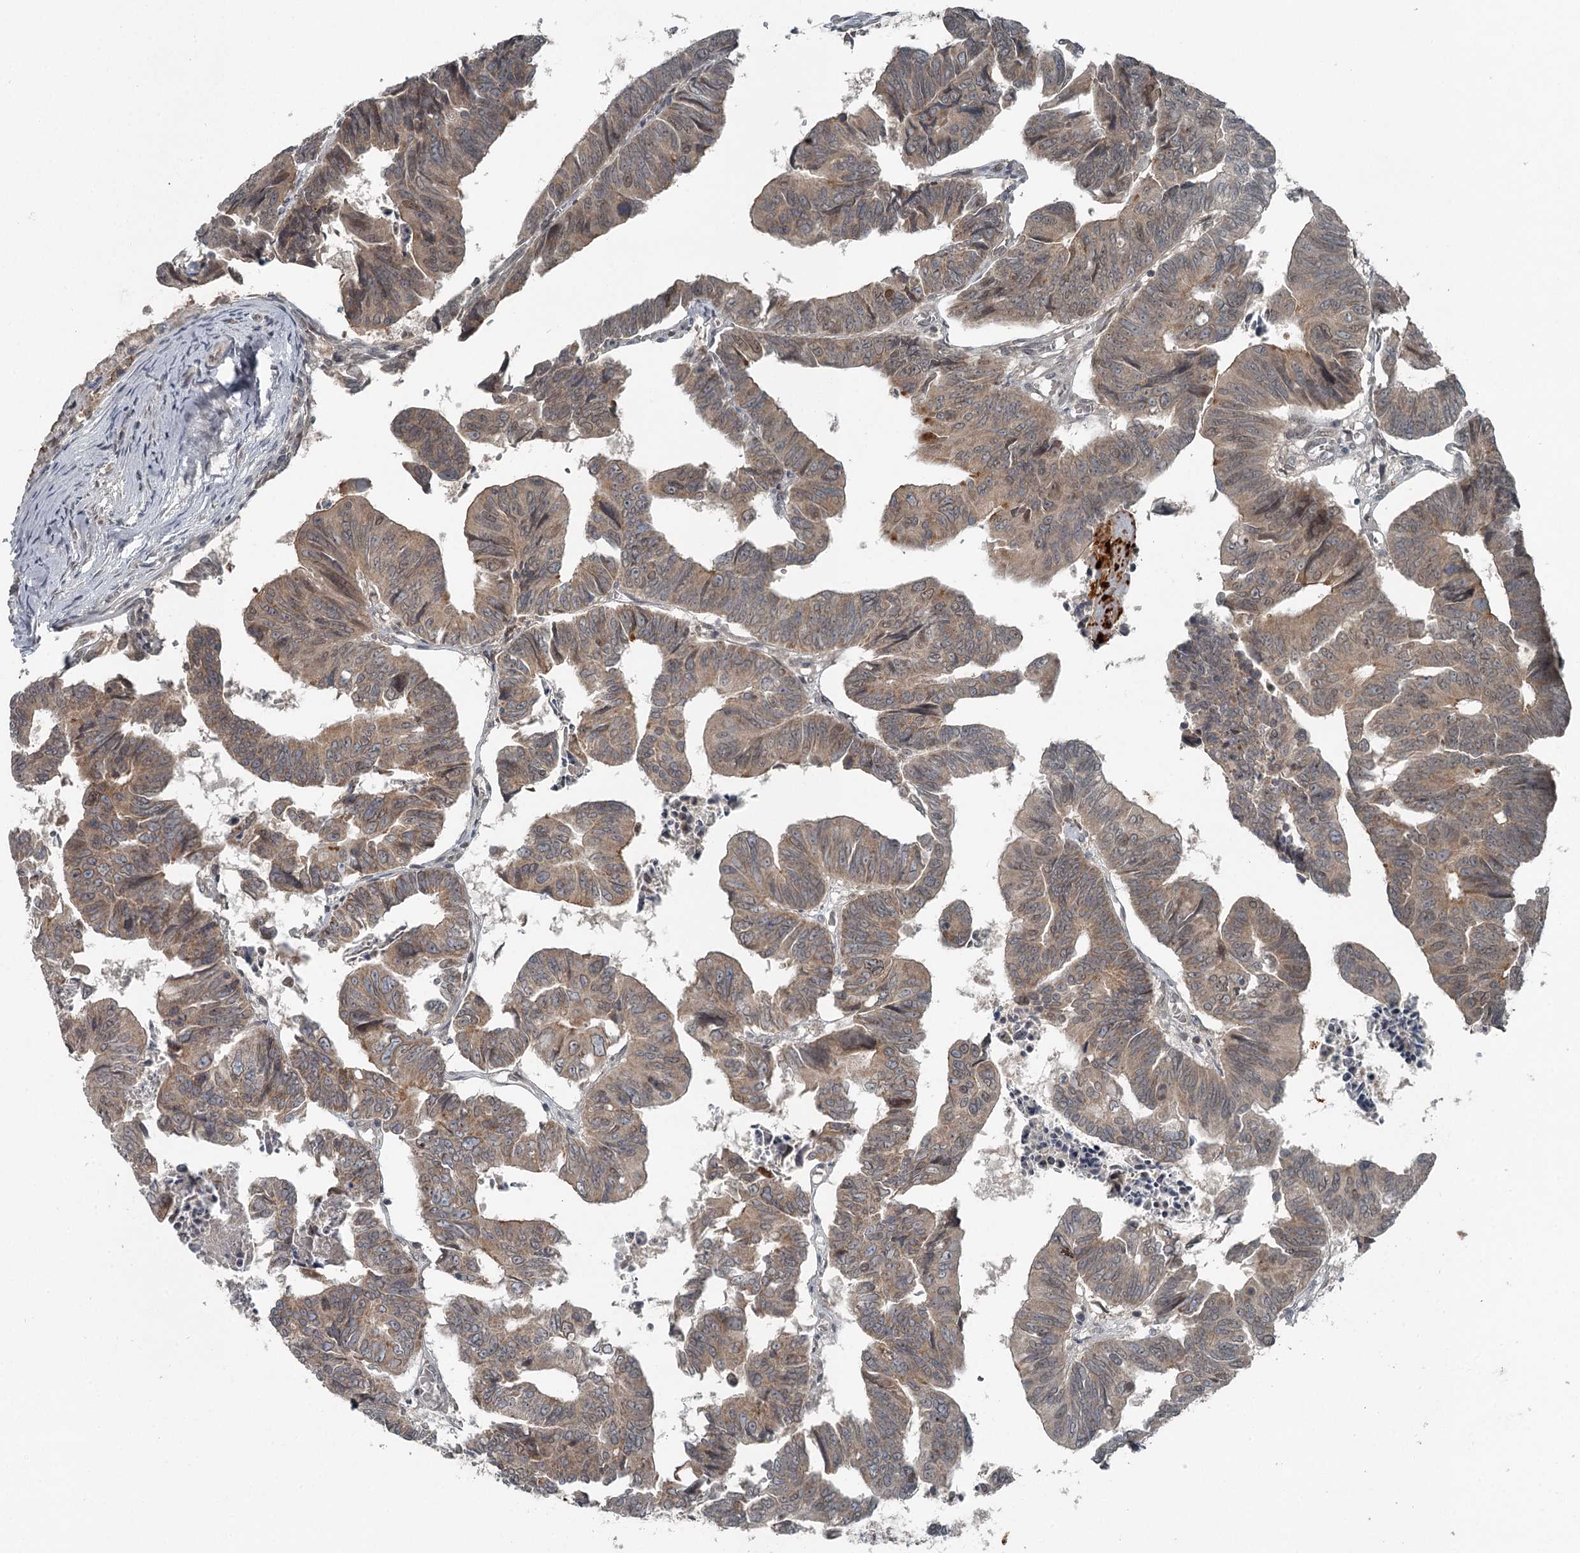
{"staining": {"intensity": "weak", "quantity": "25%-75%", "location": "cytoplasmic/membranous"}, "tissue": "colorectal cancer", "cell_type": "Tumor cells", "image_type": "cancer", "snomed": [{"axis": "morphology", "description": "Adenocarcinoma, NOS"}, {"axis": "topography", "description": "Rectum"}], "caption": "Weak cytoplasmic/membranous staining for a protein is present in approximately 25%-75% of tumor cells of adenocarcinoma (colorectal) using IHC.", "gene": "SLC39A8", "patient": {"sex": "female", "age": 65}}